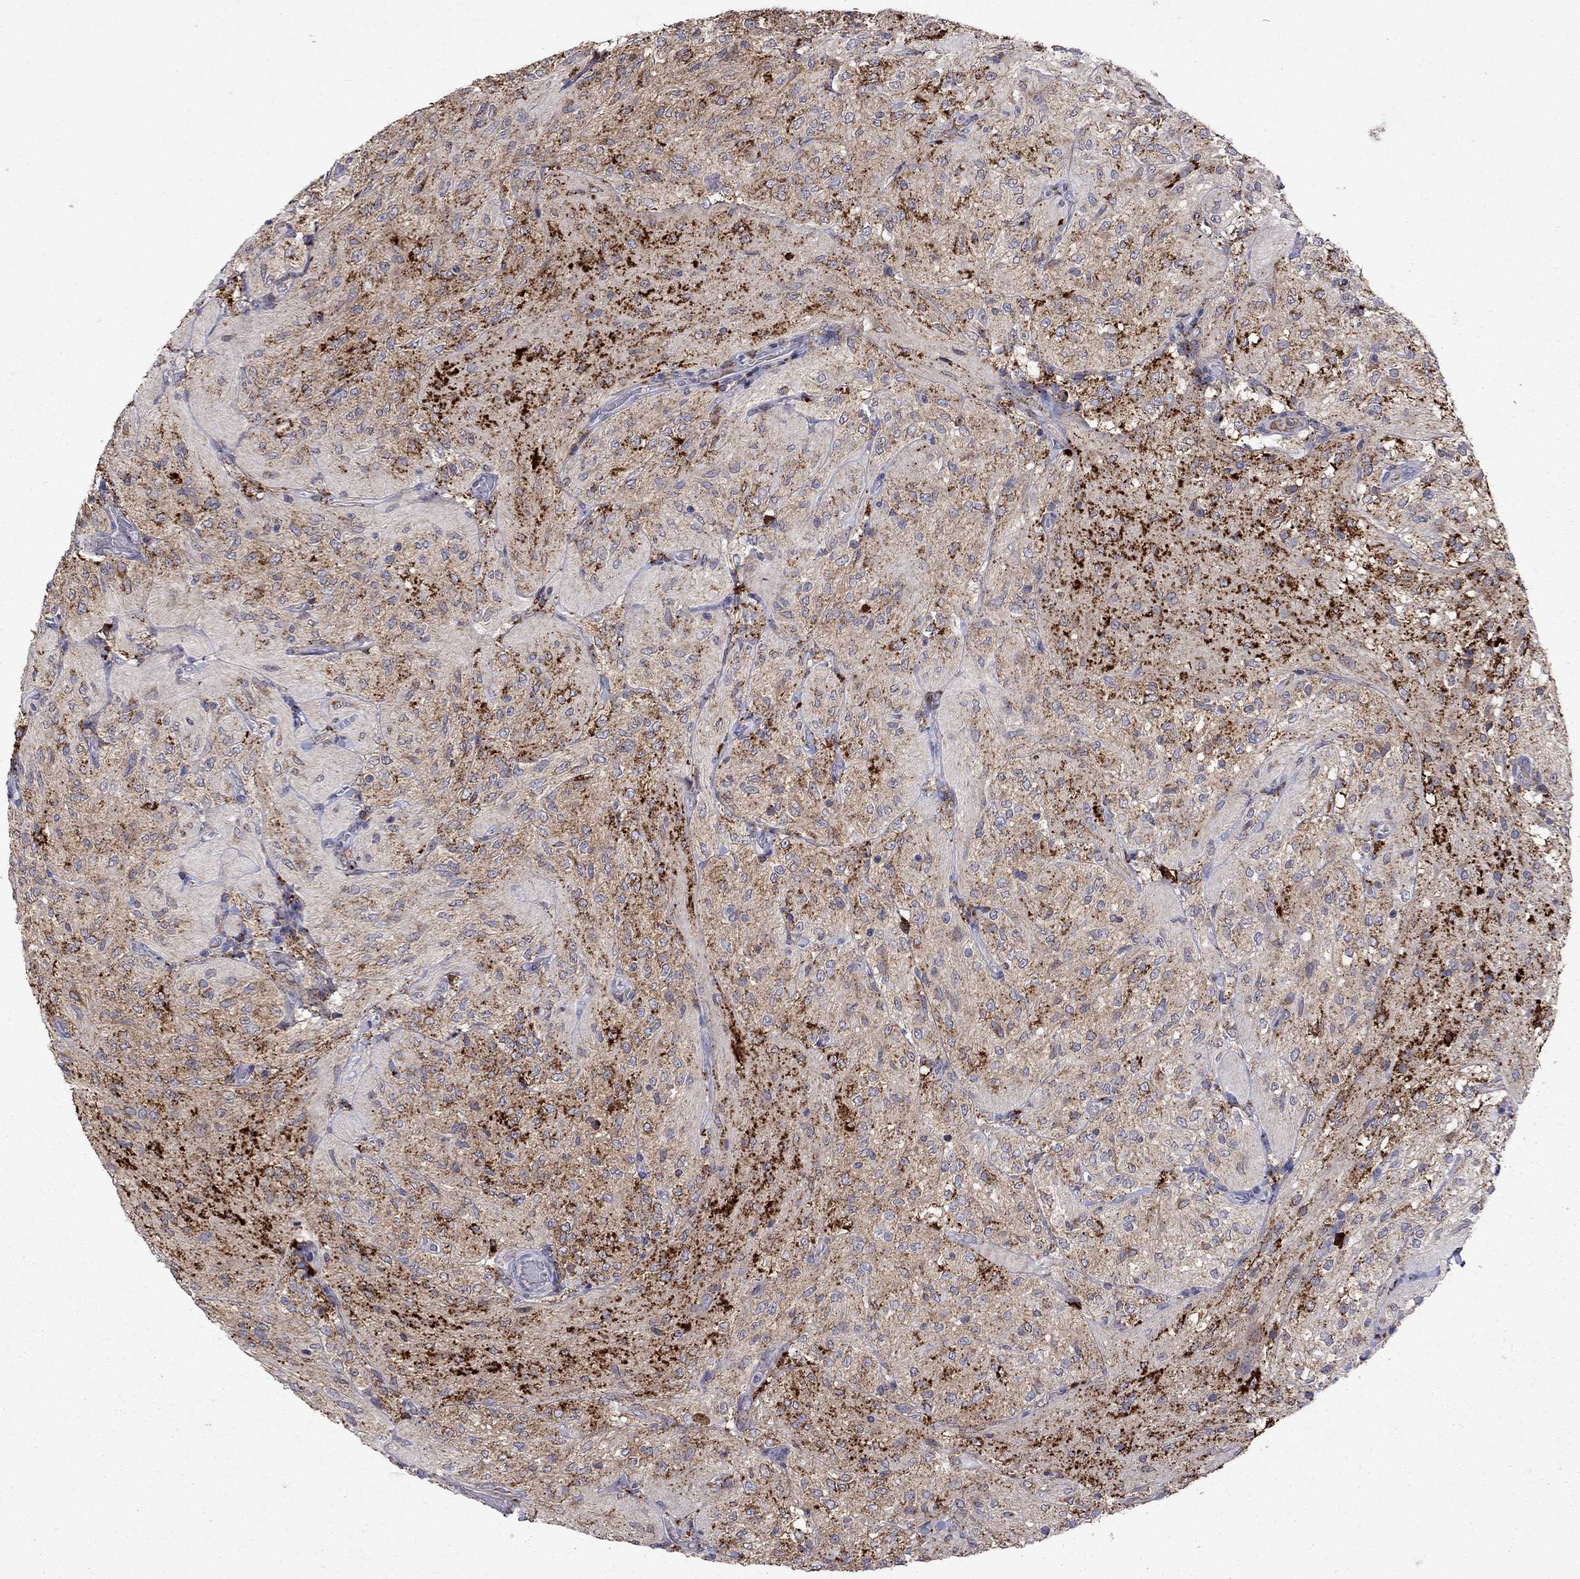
{"staining": {"intensity": "negative", "quantity": "none", "location": "none"}, "tissue": "glioma", "cell_type": "Tumor cells", "image_type": "cancer", "snomed": [{"axis": "morphology", "description": "Glioma, malignant, Low grade"}, {"axis": "topography", "description": "Brain"}], "caption": "Immunohistochemistry of human malignant glioma (low-grade) shows no positivity in tumor cells.", "gene": "SERPINA3", "patient": {"sex": "male", "age": 3}}